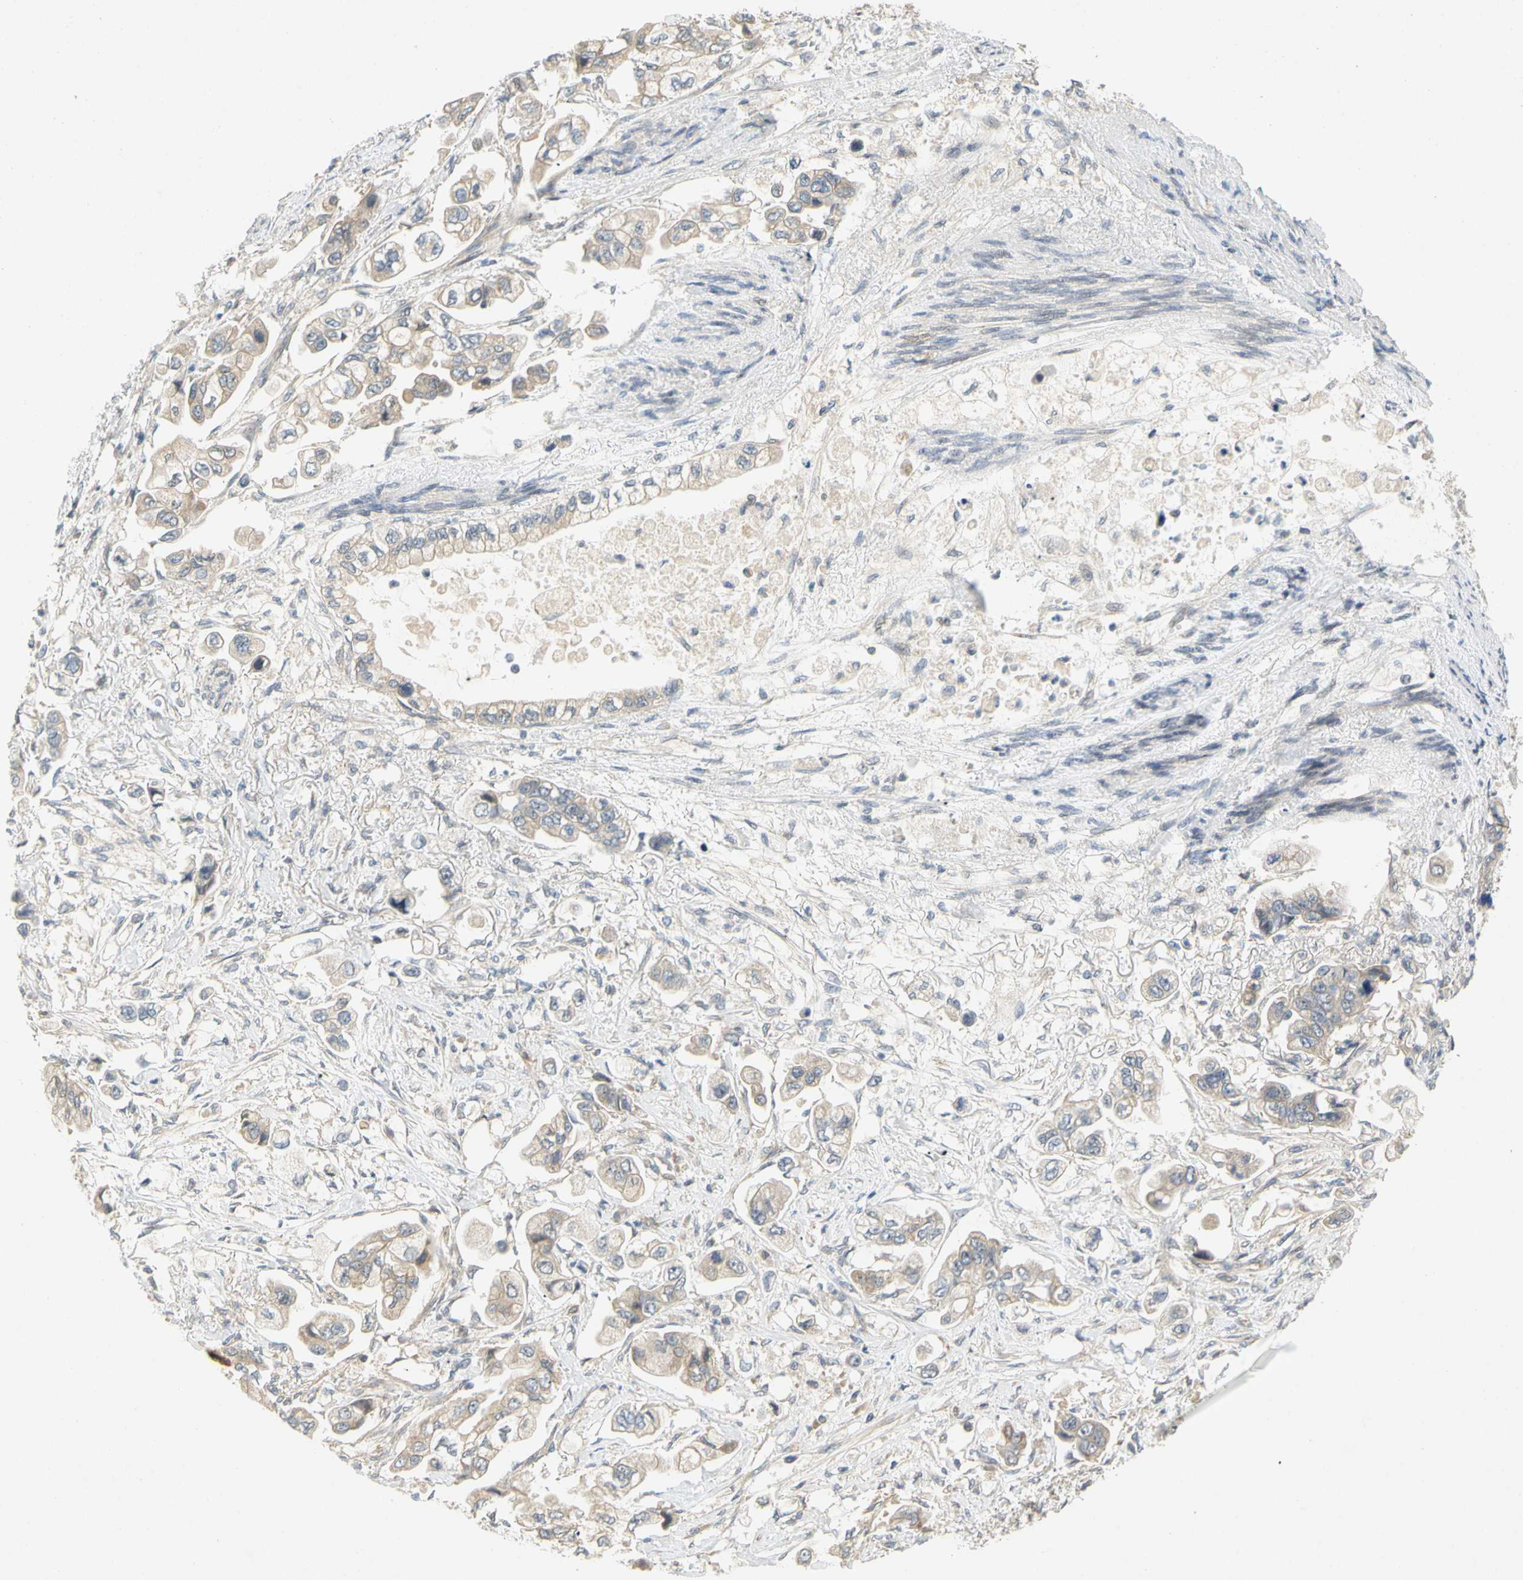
{"staining": {"intensity": "weak", "quantity": "25%-75%", "location": "cytoplasmic/membranous"}, "tissue": "stomach cancer", "cell_type": "Tumor cells", "image_type": "cancer", "snomed": [{"axis": "morphology", "description": "Adenocarcinoma, NOS"}, {"axis": "topography", "description": "Stomach"}], "caption": "Brown immunohistochemical staining in stomach cancer displays weak cytoplasmic/membranous positivity in about 25%-75% of tumor cells. The staining was performed using DAB, with brown indicating positive protein expression. Nuclei are stained blue with hematoxylin.", "gene": "GATD1", "patient": {"sex": "male", "age": 62}}